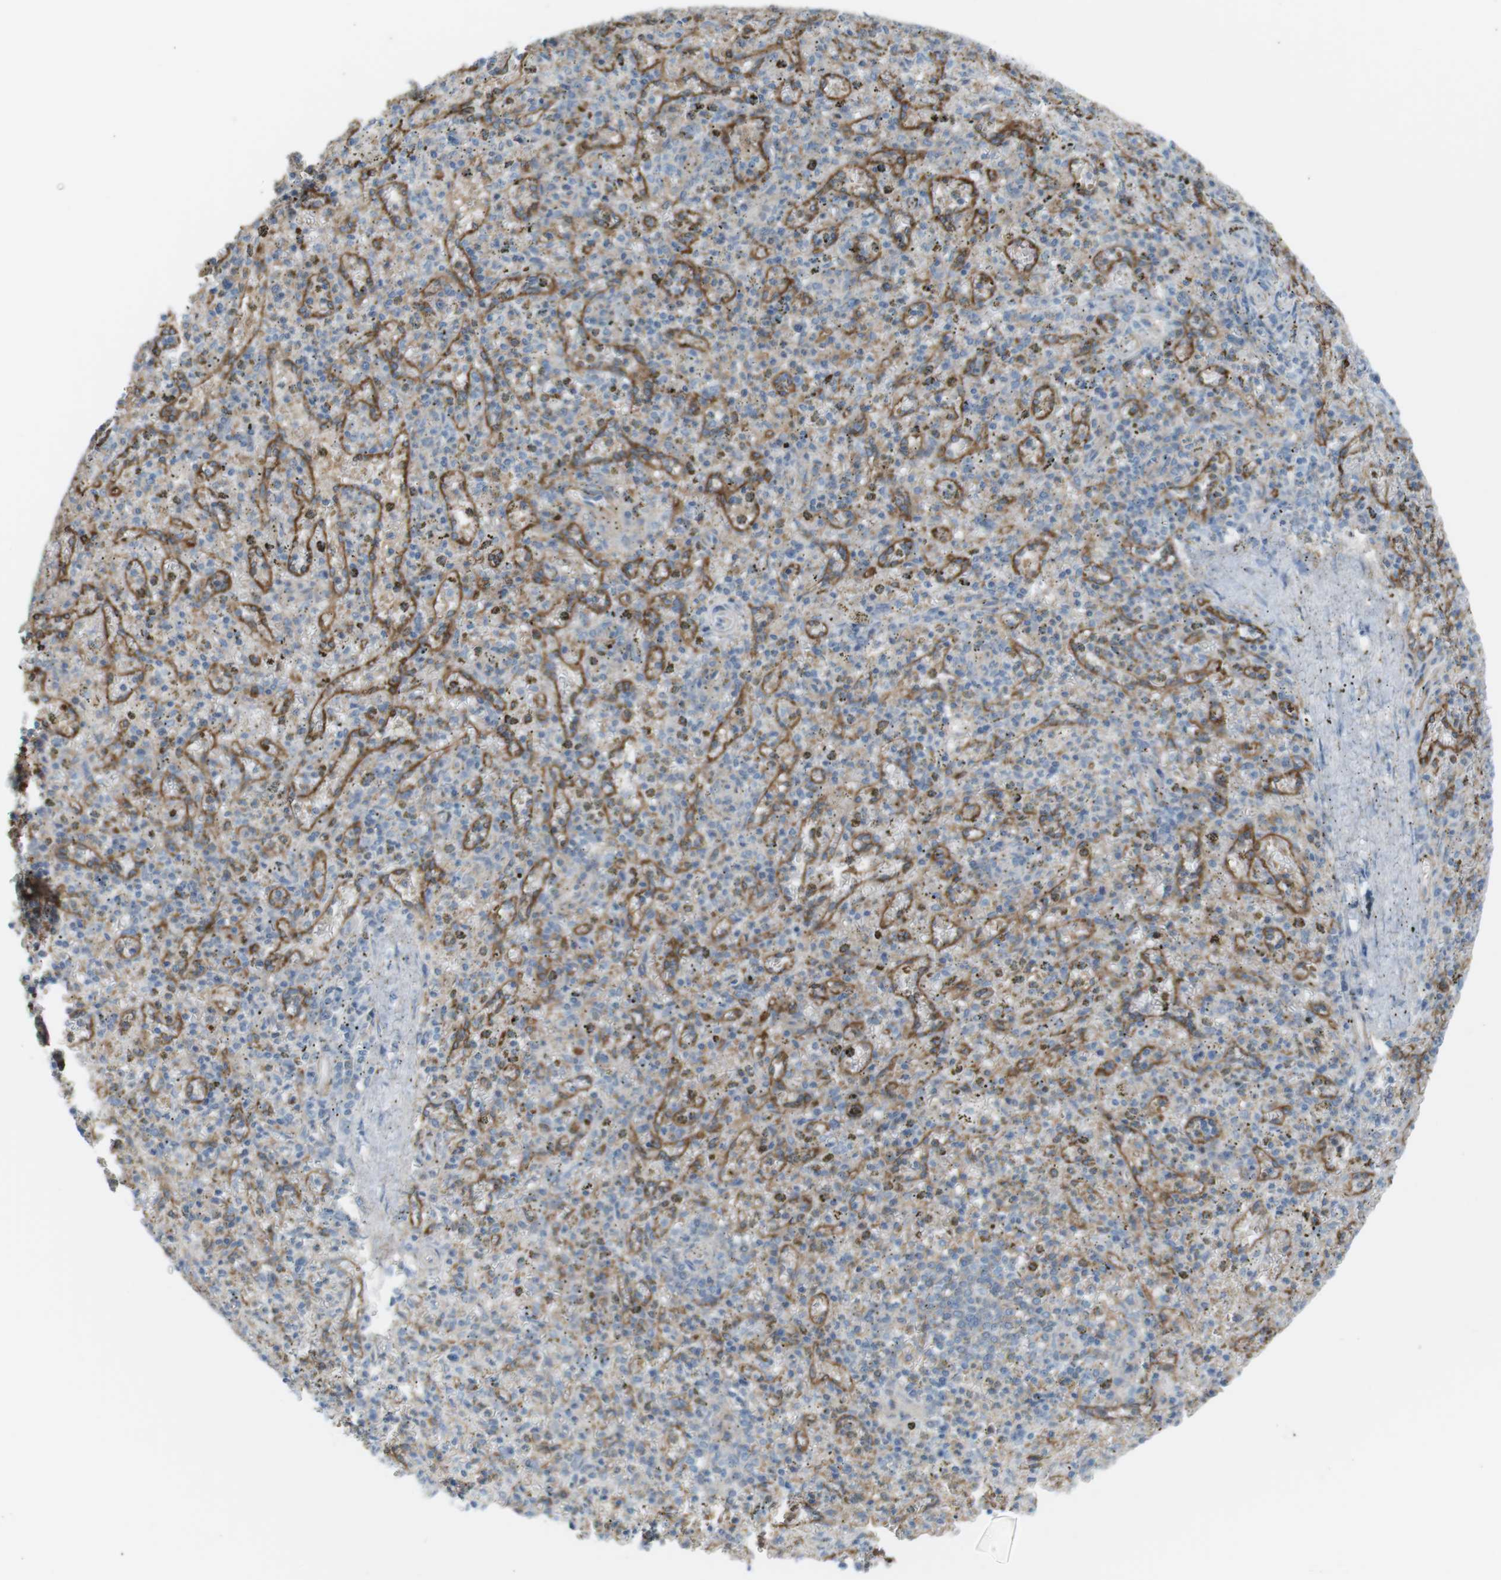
{"staining": {"intensity": "weak", "quantity": "<25%", "location": "cytoplasmic/membranous"}, "tissue": "spleen", "cell_type": "Cells in red pulp", "image_type": "normal", "snomed": [{"axis": "morphology", "description": "Normal tissue, NOS"}, {"axis": "topography", "description": "Spleen"}], "caption": "IHC of normal human spleen displays no staining in cells in red pulp.", "gene": "VAMP1", "patient": {"sex": "male", "age": 72}}